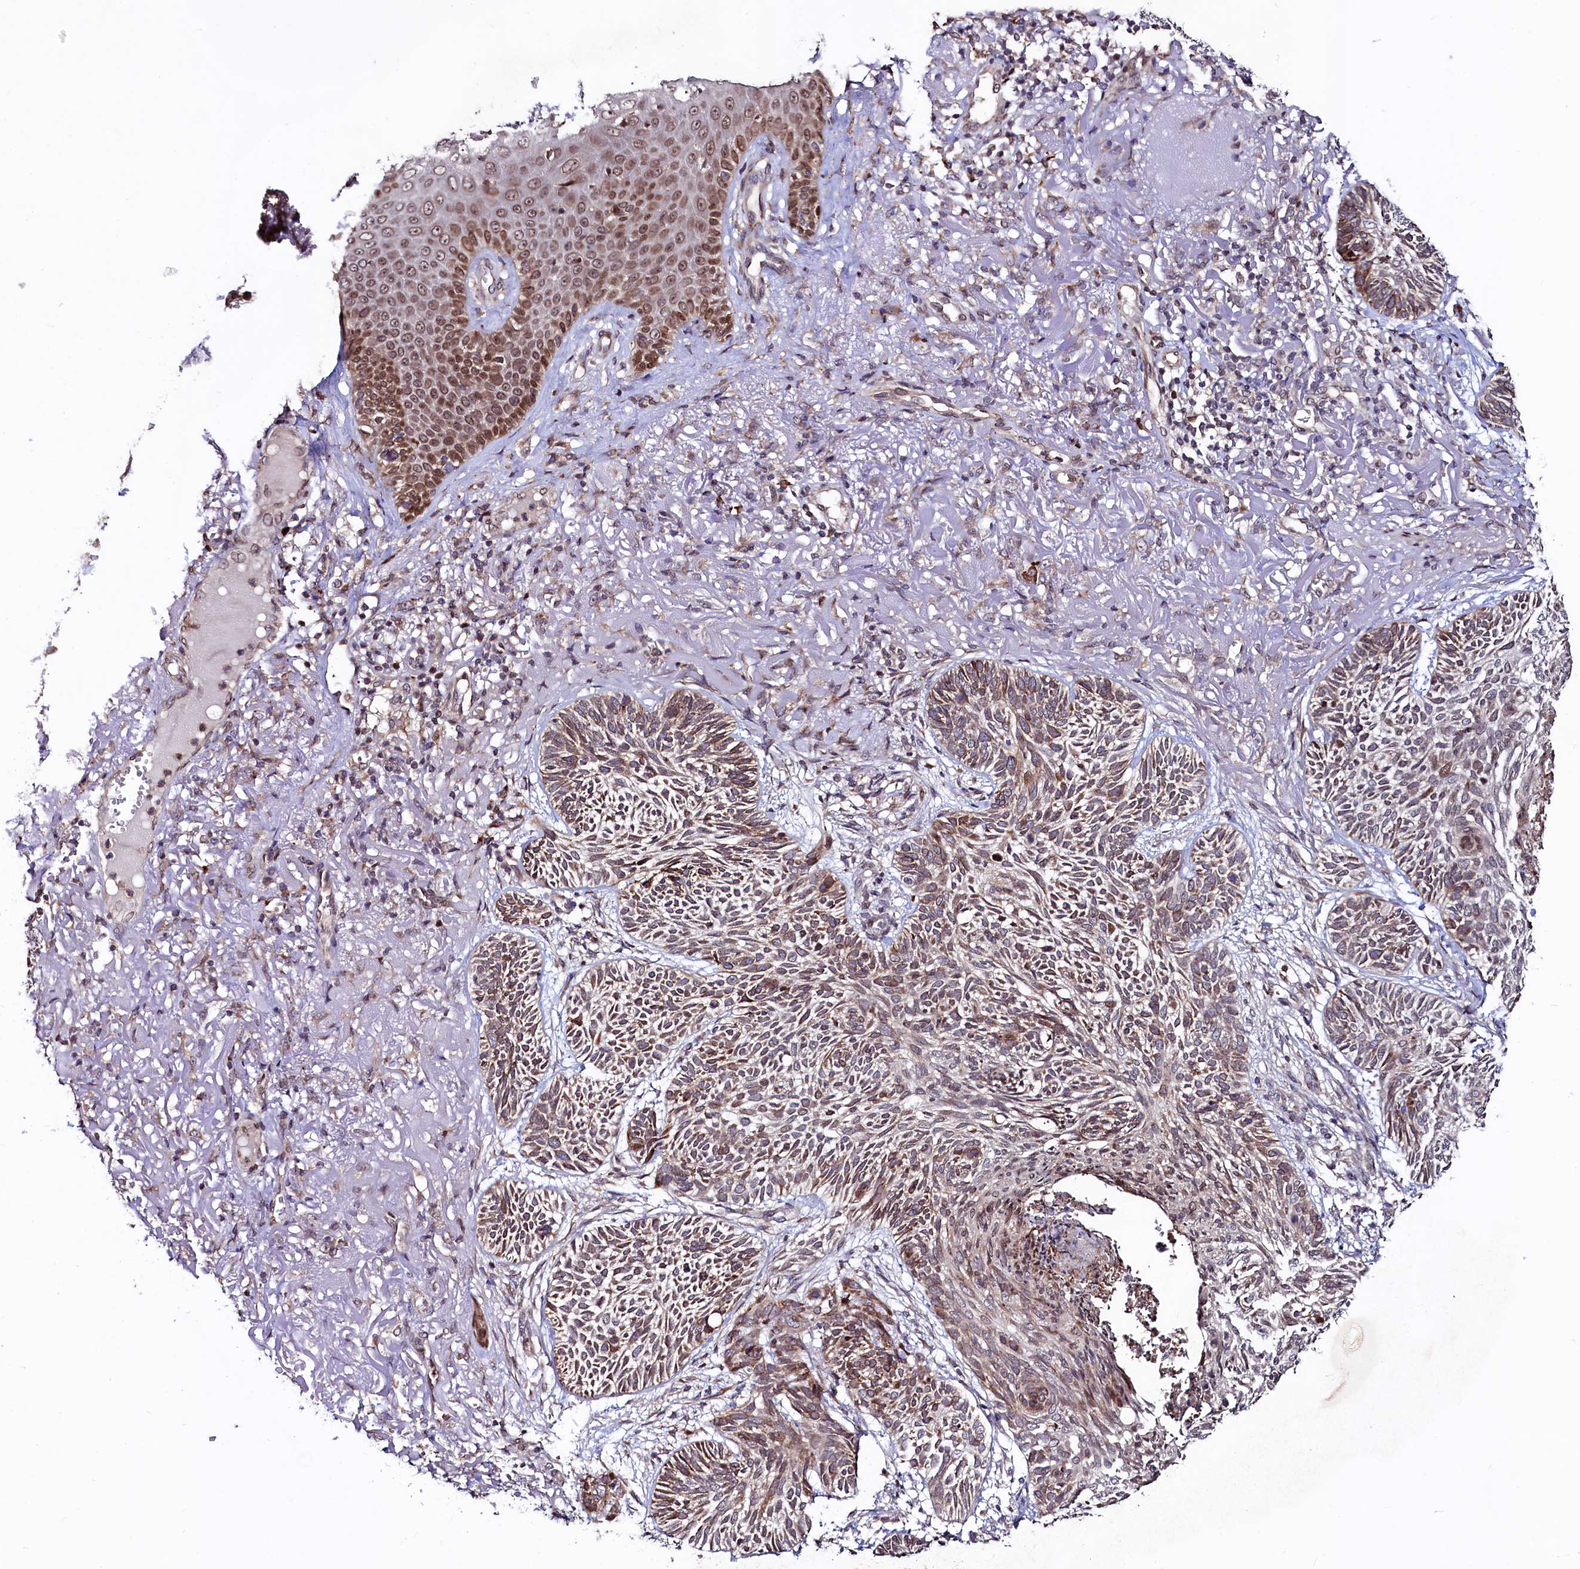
{"staining": {"intensity": "moderate", "quantity": "25%-75%", "location": "cytoplasmic/membranous,nuclear"}, "tissue": "skin cancer", "cell_type": "Tumor cells", "image_type": "cancer", "snomed": [{"axis": "morphology", "description": "Normal tissue, NOS"}, {"axis": "morphology", "description": "Basal cell carcinoma"}, {"axis": "topography", "description": "Skin"}], "caption": "About 25%-75% of tumor cells in skin cancer (basal cell carcinoma) show moderate cytoplasmic/membranous and nuclear protein staining as visualized by brown immunohistochemical staining.", "gene": "C5orf15", "patient": {"sex": "male", "age": 66}}